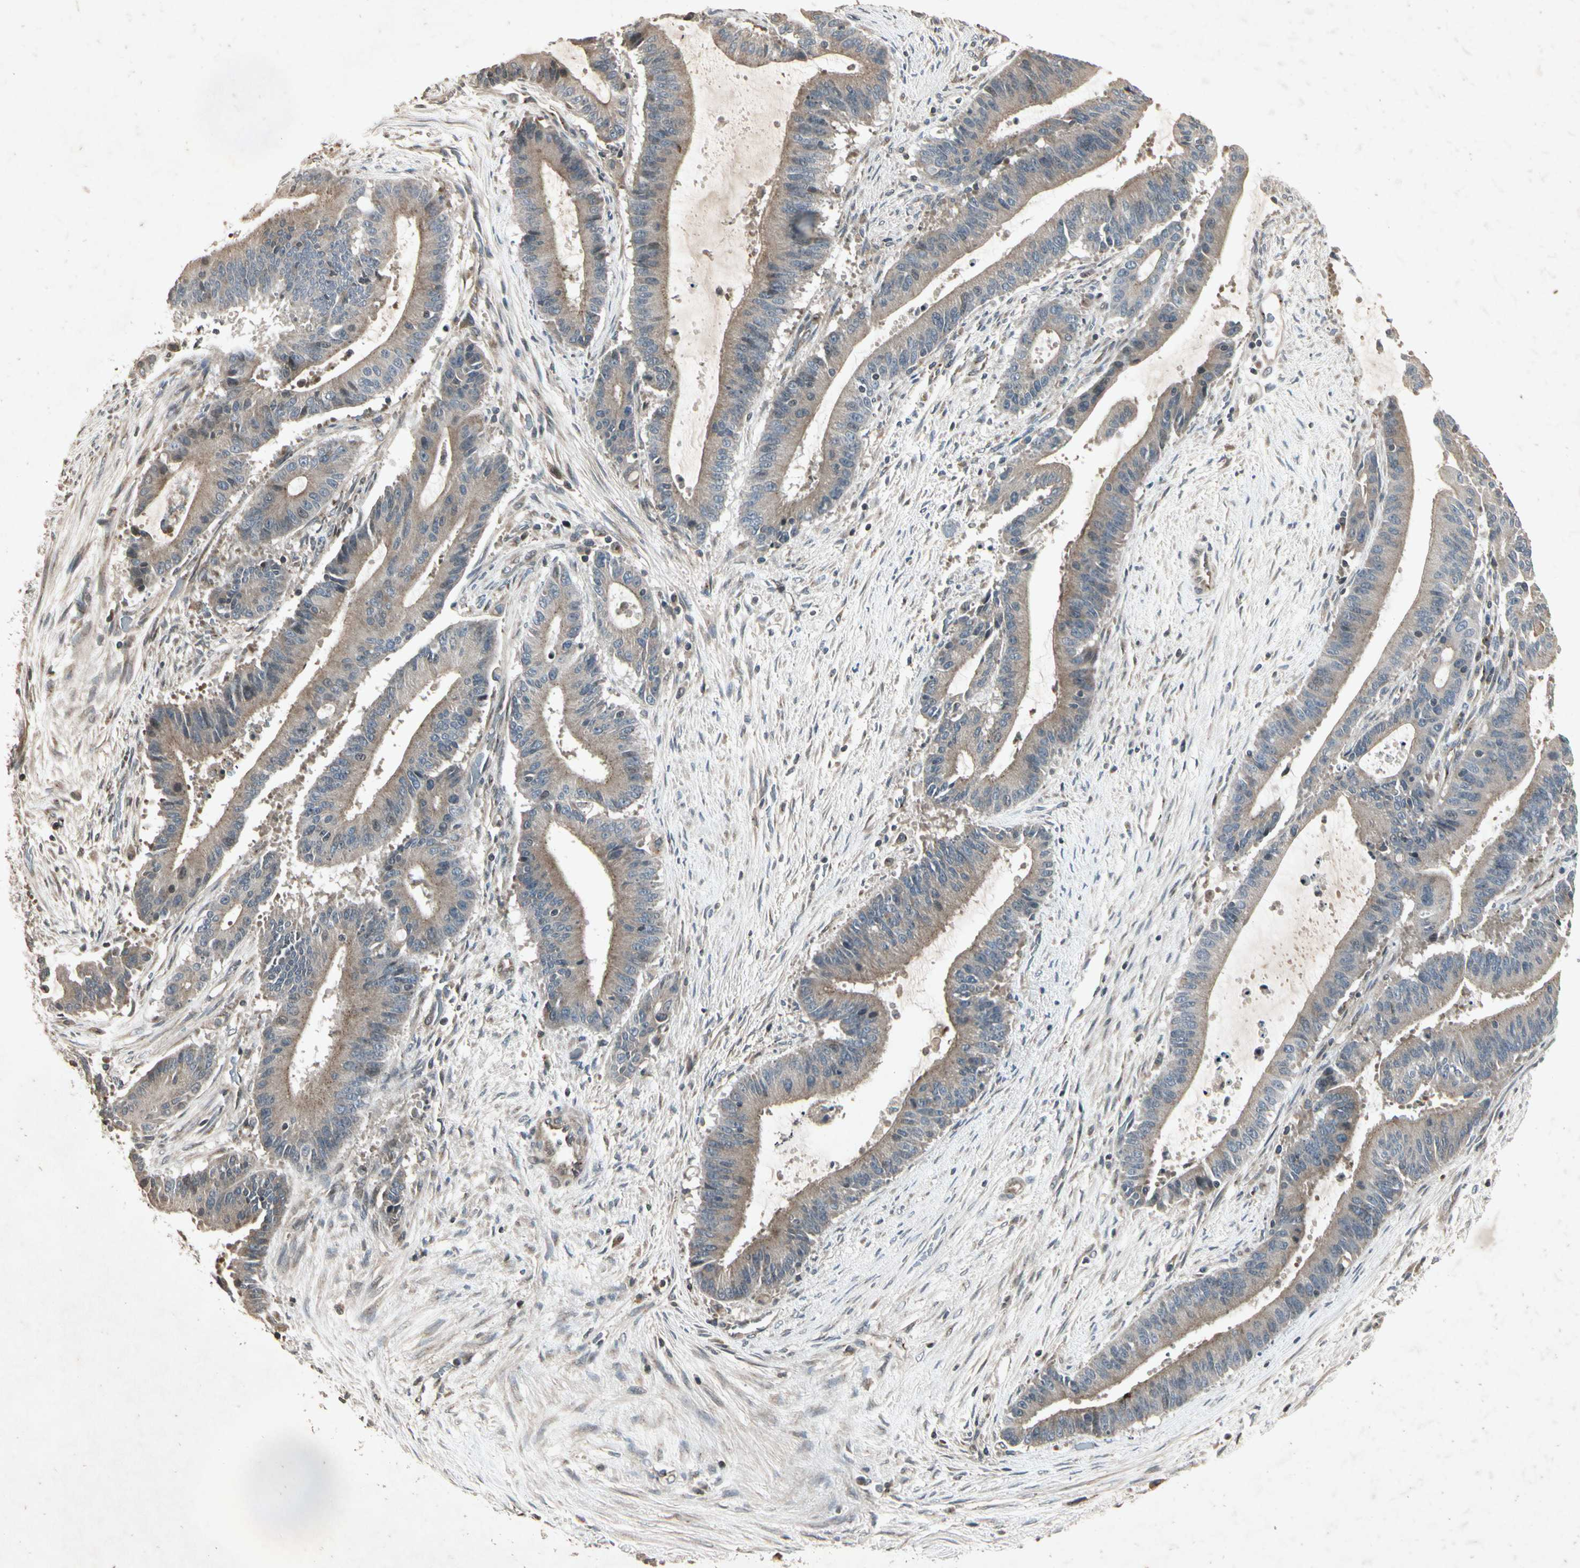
{"staining": {"intensity": "weak", "quantity": "25%-75%", "location": "cytoplasmic/membranous"}, "tissue": "liver cancer", "cell_type": "Tumor cells", "image_type": "cancer", "snomed": [{"axis": "morphology", "description": "Cholangiocarcinoma"}, {"axis": "topography", "description": "Liver"}], "caption": "A low amount of weak cytoplasmic/membranous expression is present in about 25%-75% of tumor cells in liver cancer tissue.", "gene": "TEK", "patient": {"sex": "female", "age": 73}}